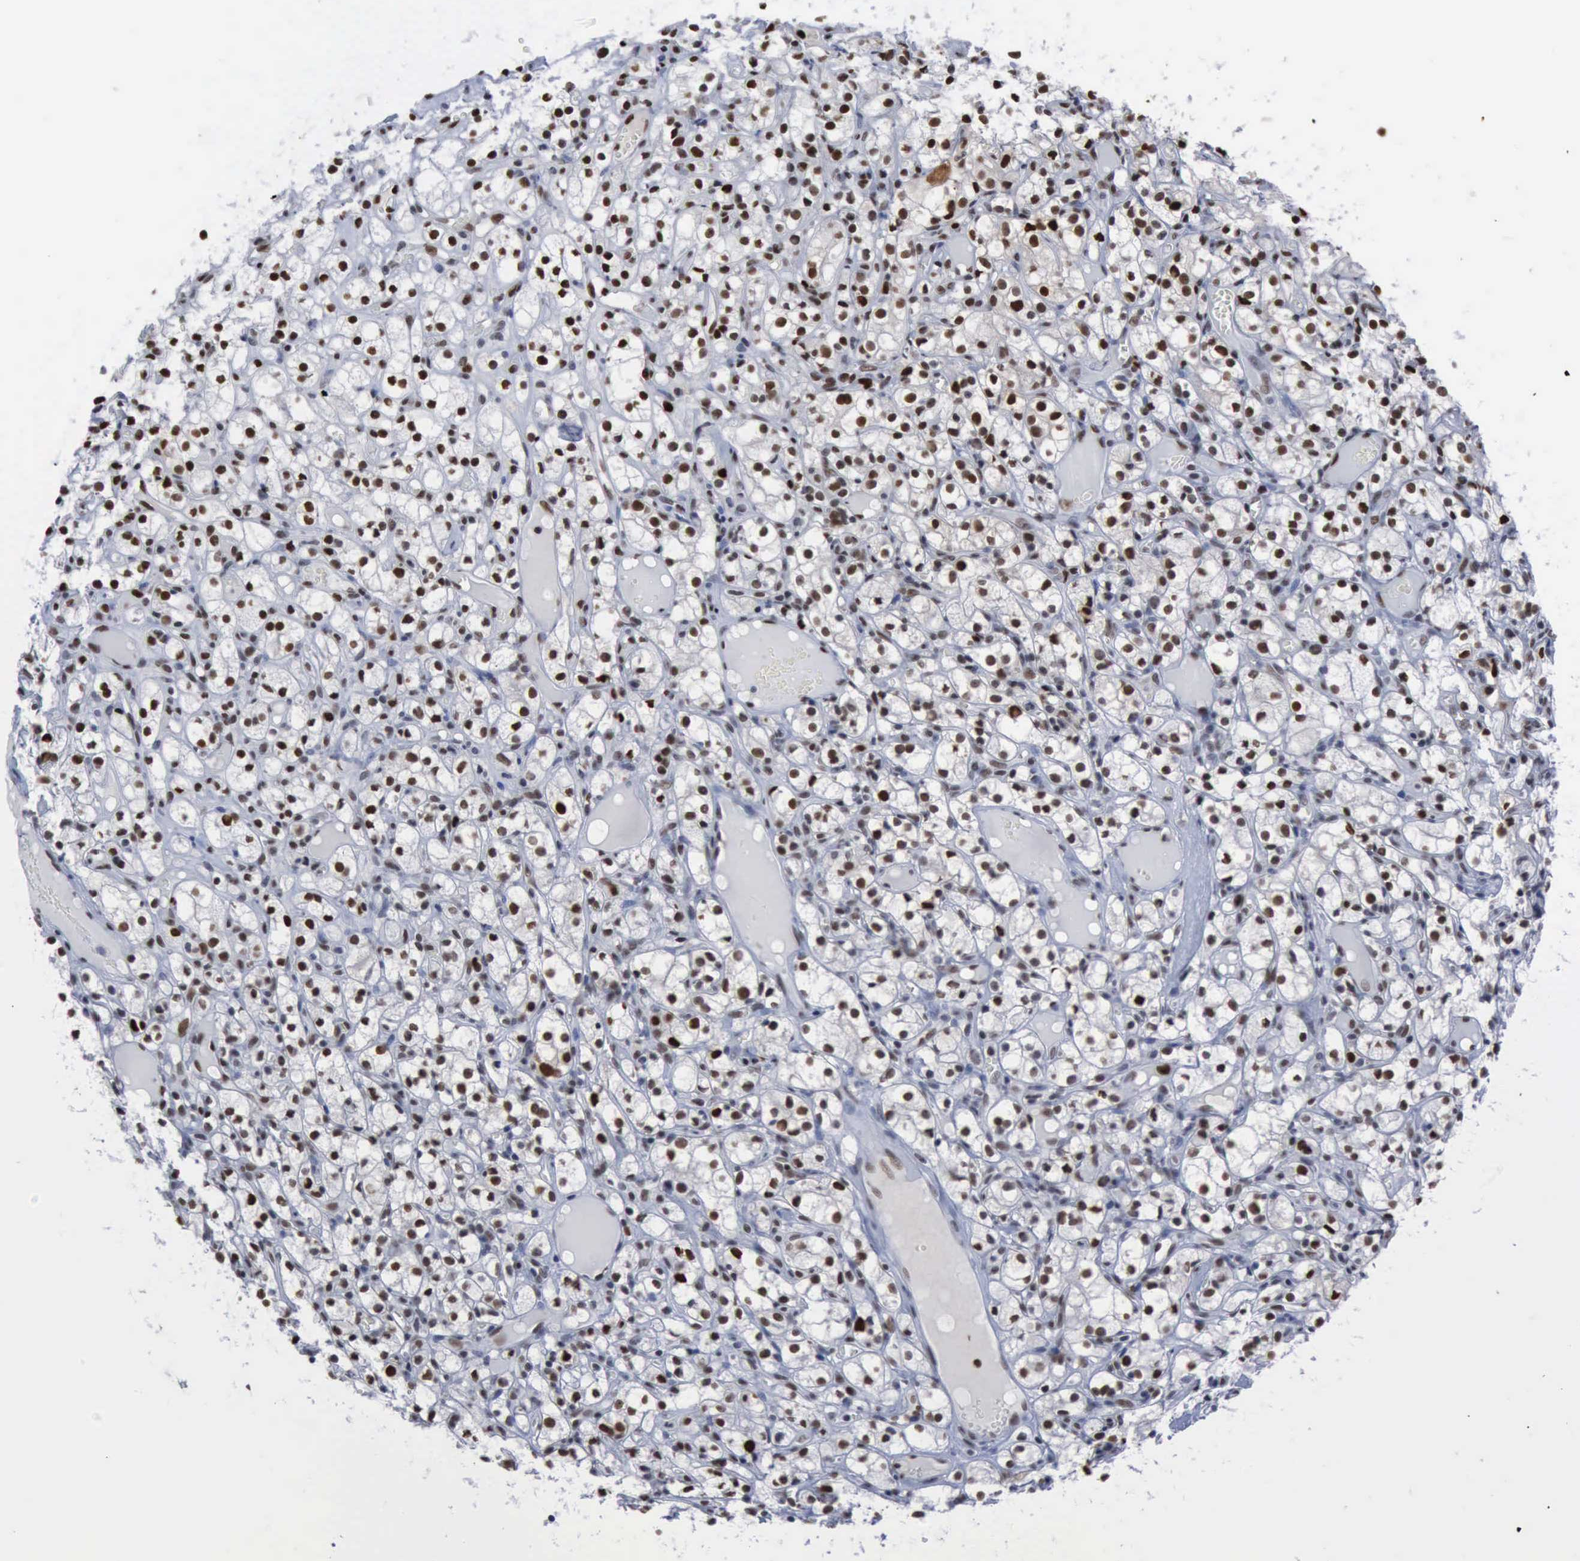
{"staining": {"intensity": "moderate", "quantity": "25%-75%", "location": "nuclear"}, "tissue": "renal cancer", "cell_type": "Tumor cells", "image_type": "cancer", "snomed": [{"axis": "morphology", "description": "Adenocarcinoma, NOS"}, {"axis": "topography", "description": "Kidney"}], "caption": "Protein staining demonstrates moderate nuclear expression in approximately 25%-75% of tumor cells in renal cancer.", "gene": "PCNA", "patient": {"sex": "male", "age": 61}}